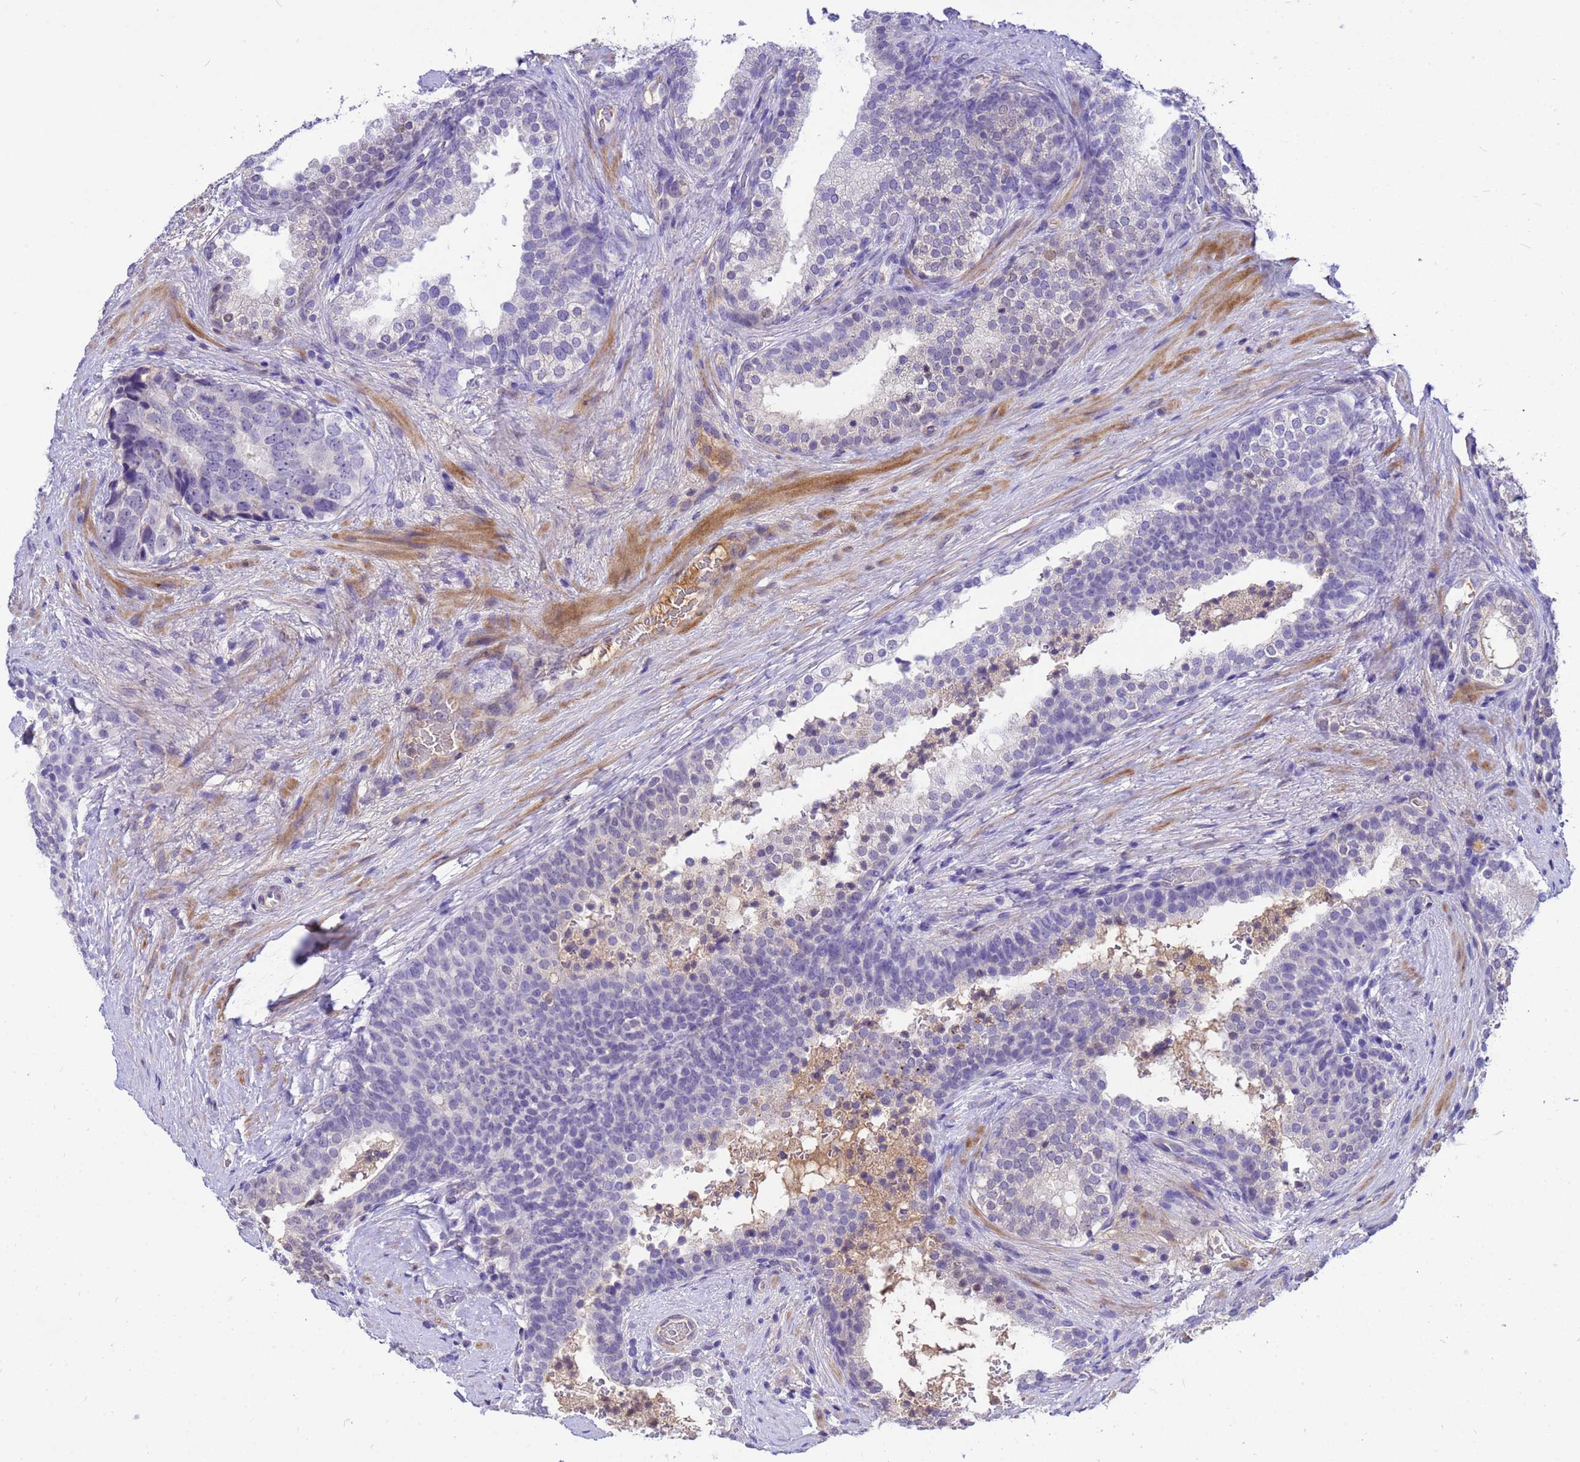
{"staining": {"intensity": "weak", "quantity": "<25%", "location": "nuclear"}, "tissue": "prostate cancer", "cell_type": "Tumor cells", "image_type": "cancer", "snomed": [{"axis": "morphology", "description": "Adenocarcinoma, High grade"}, {"axis": "topography", "description": "Prostate"}], "caption": "Prostate cancer (high-grade adenocarcinoma) stained for a protein using IHC displays no positivity tumor cells.", "gene": "ORM1", "patient": {"sex": "male", "age": 56}}